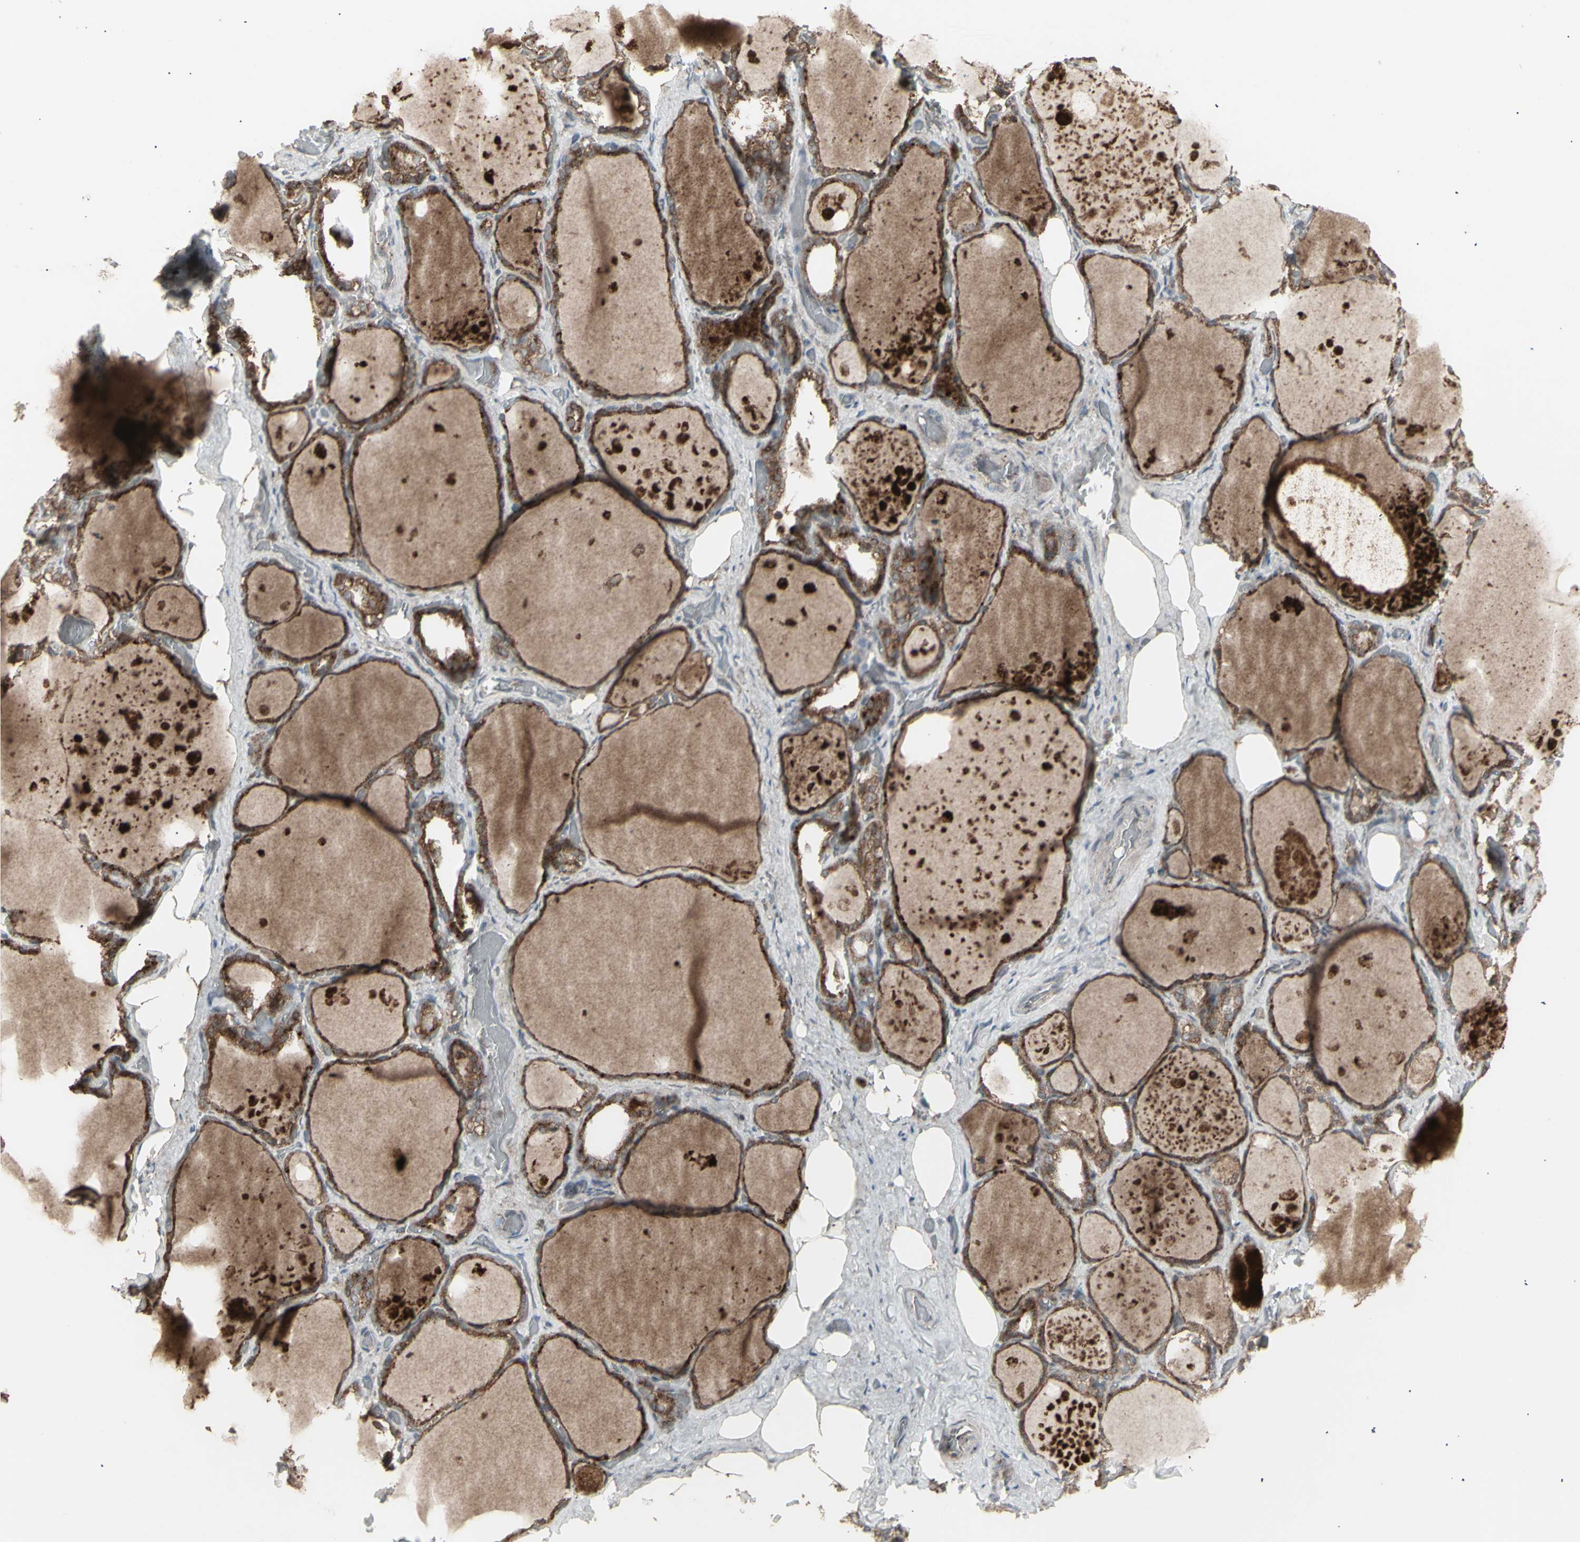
{"staining": {"intensity": "strong", "quantity": ">75%", "location": "cytoplasmic/membranous"}, "tissue": "thyroid gland", "cell_type": "Glandular cells", "image_type": "normal", "snomed": [{"axis": "morphology", "description": "Normal tissue, NOS"}, {"axis": "topography", "description": "Thyroid gland"}], "caption": "Glandular cells reveal high levels of strong cytoplasmic/membranous expression in about >75% of cells in benign human thyroid gland. Using DAB (brown) and hematoxylin (blue) stains, captured at high magnification using brightfield microscopy.", "gene": "RNASEL", "patient": {"sex": "male", "age": 61}}